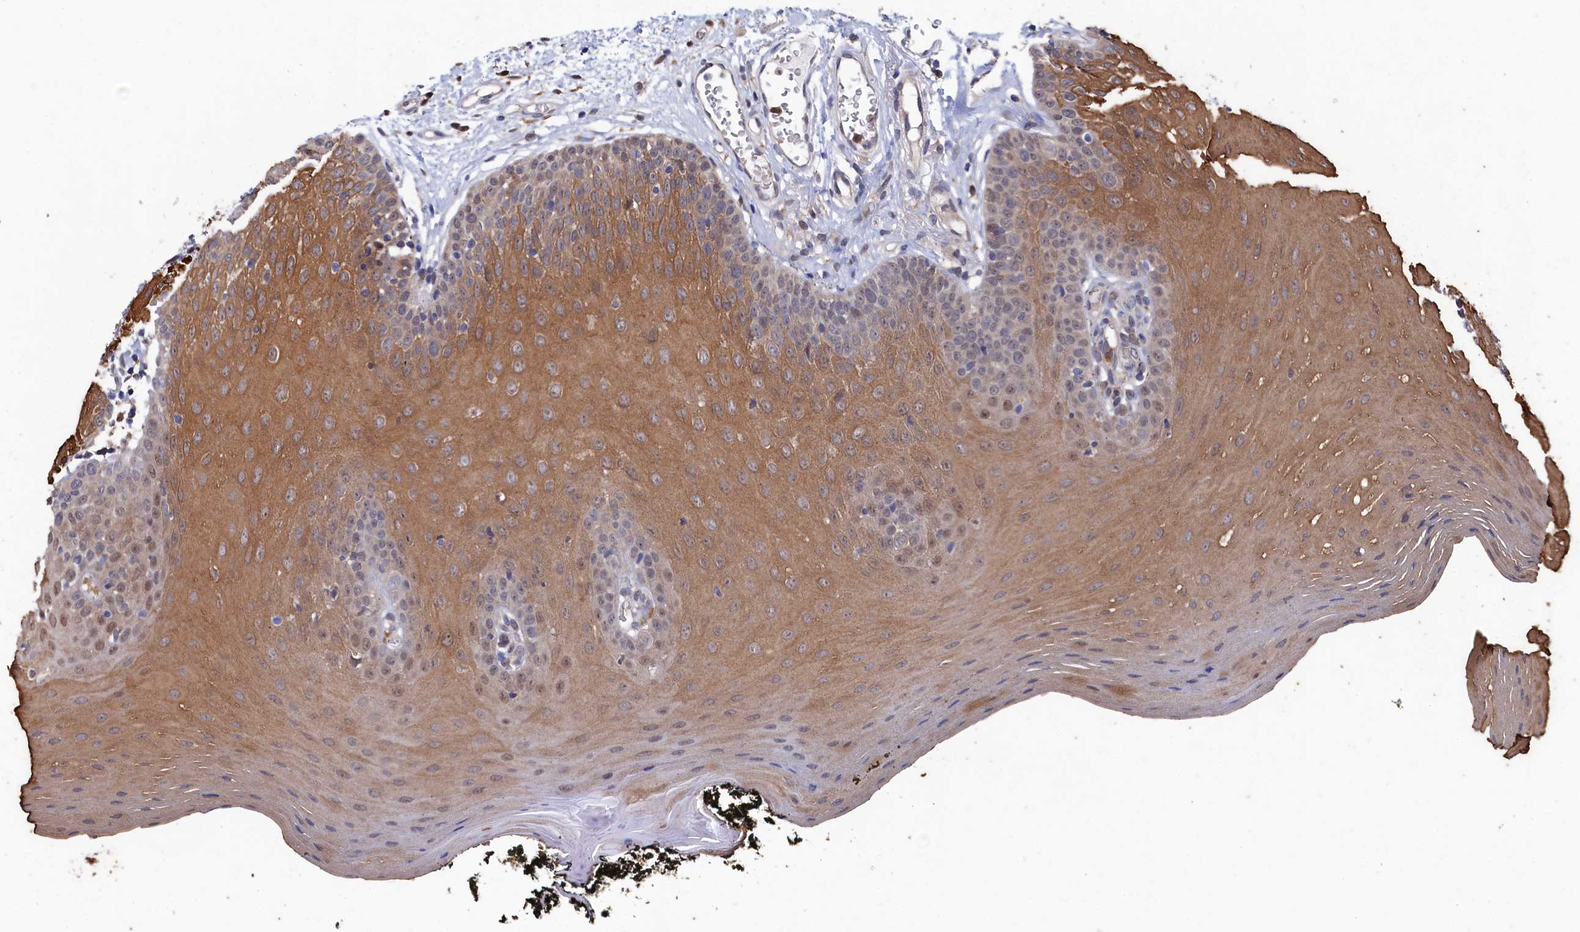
{"staining": {"intensity": "moderate", "quantity": "25%-75%", "location": "cytoplasmic/membranous,nuclear"}, "tissue": "oral mucosa", "cell_type": "Squamous epithelial cells", "image_type": "normal", "snomed": [{"axis": "morphology", "description": "Normal tissue, NOS"}, {"axis": "topography", "description": "Oral tissue"}], "caption": "This histopathology image shows immunohistochemistry (IHC) staining of benign human oral mucosa, with medium moderate cytoplasmic/membranous,nuclear positivity in about 25%-75% of squamous epithelial cells.", "gene": "RNH1", "patient": {"sex": "male", "age": 74}}